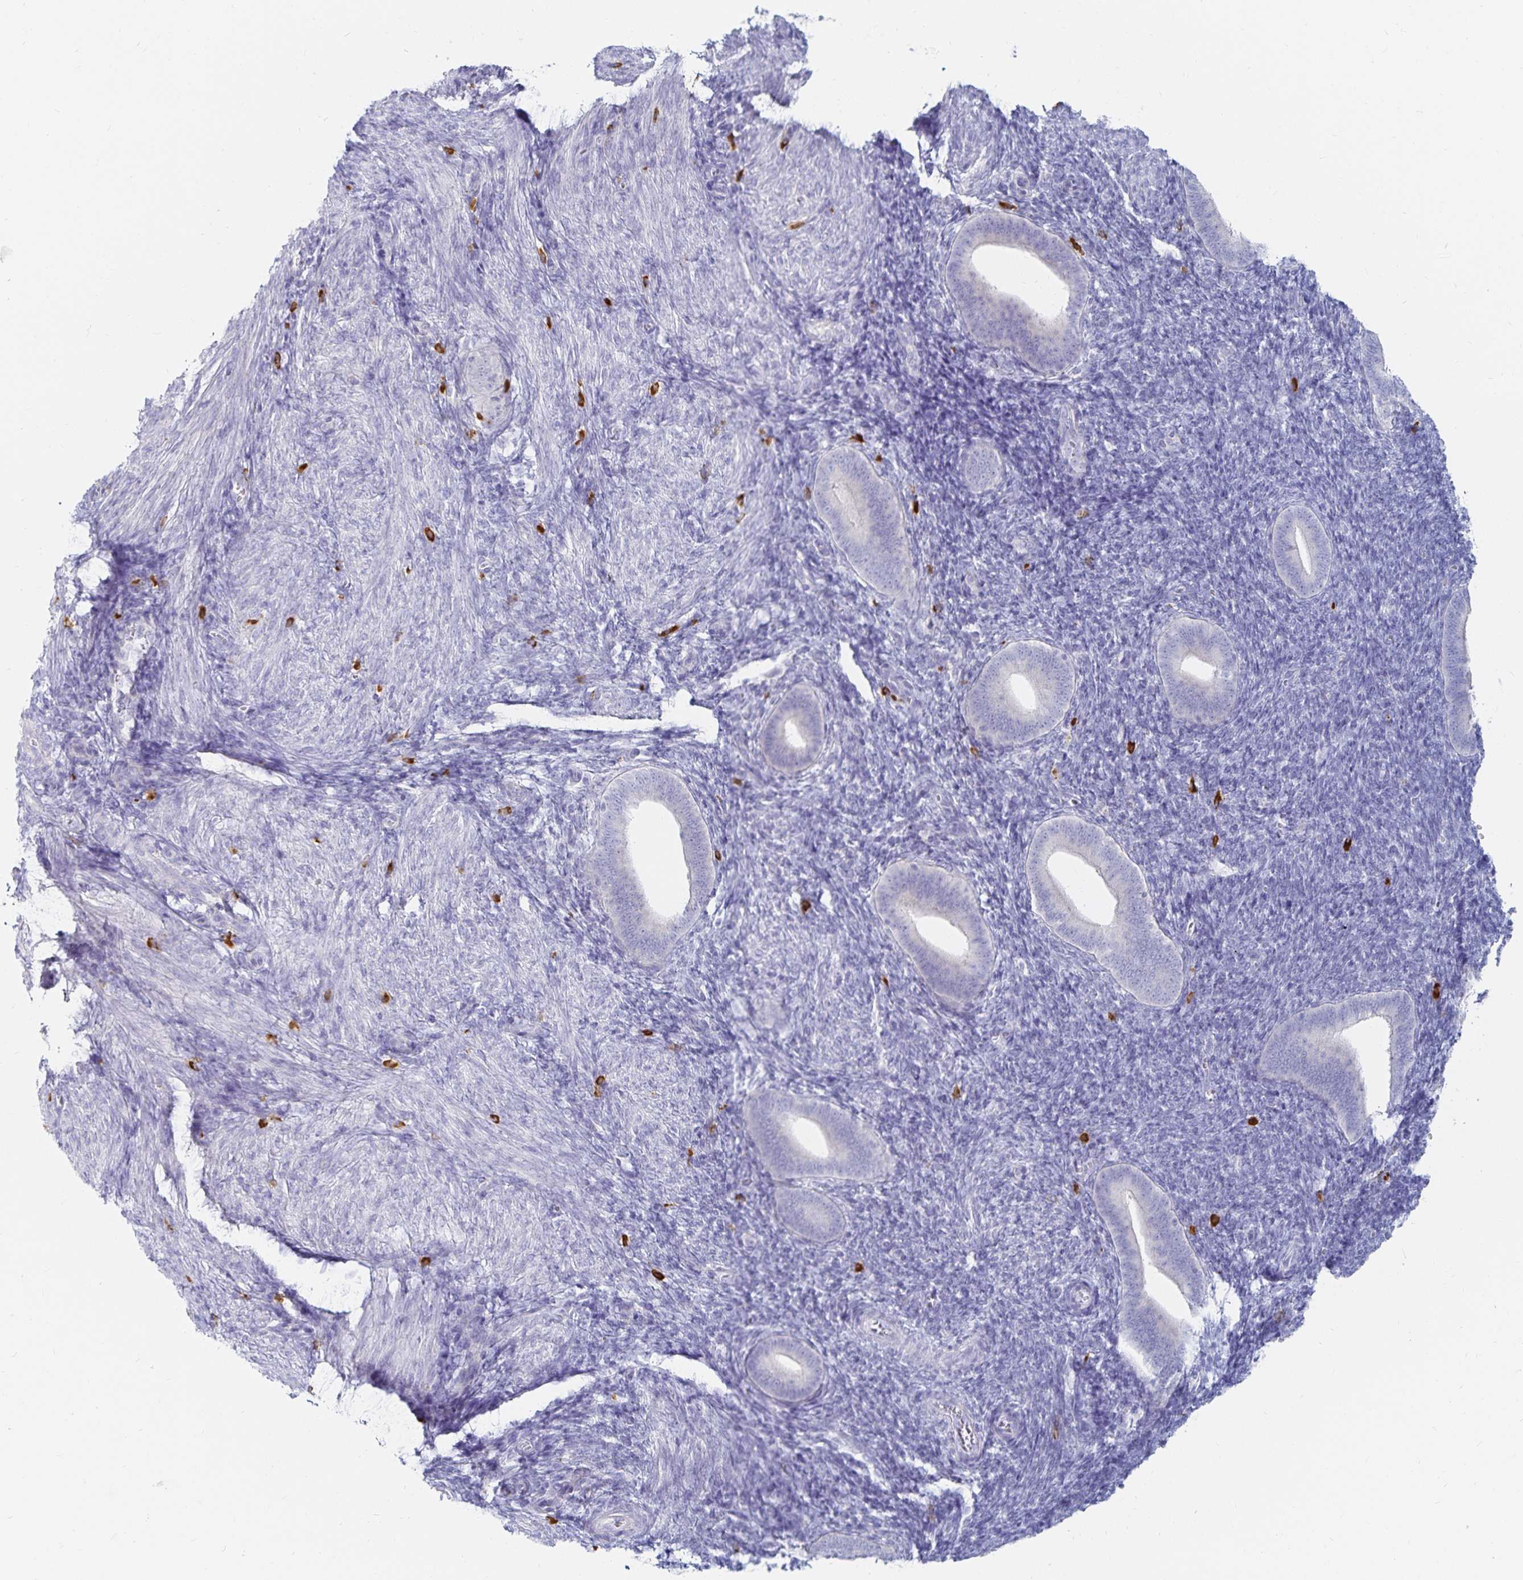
{"staining": {"intensity": "negative", "quantity": "none", "location": "none"}, "tissue": "endometrium", "cell_type": "Cells in endometrial stroma", "image_type": "normal", "snomed": [{"axis": "morphology", "description": "Normal tissue, NOS"}, {"axis": "topography", "description": "Endometrium"}], "caption": "A high-resolution histopathology image shows IHC staining of unremarkable endometrium, which demonstrates no significant staining in cells in endometrial stroma.", "gene": "TNIP1", "patient": {"sex": "female", "age": 25}}